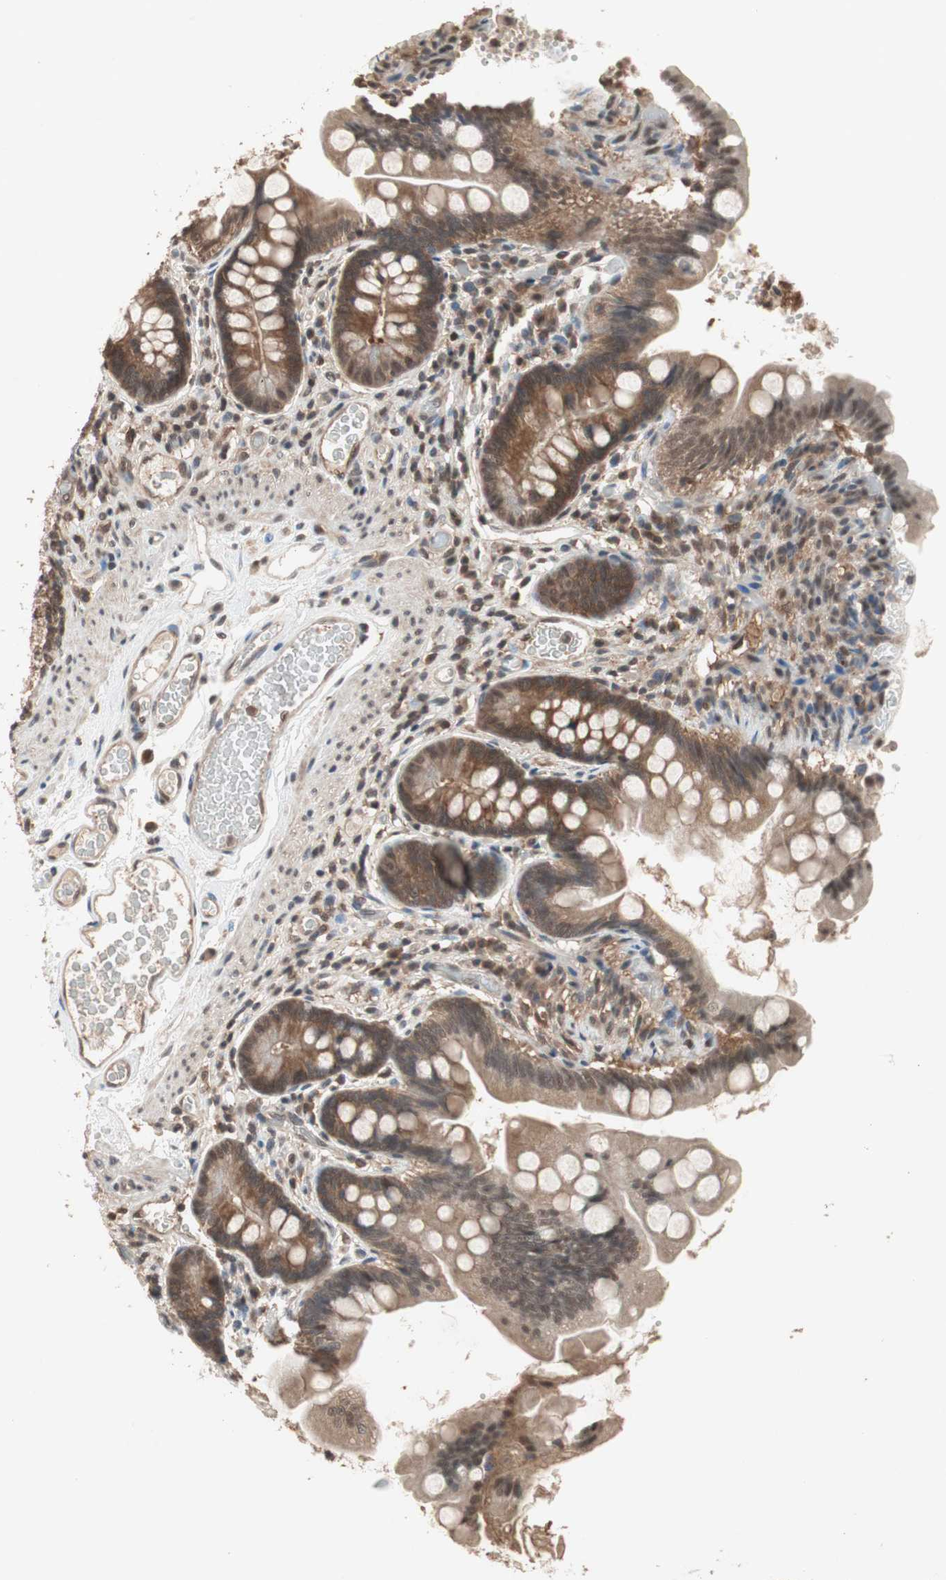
{"staining": {"intensity": "moderate", "quantity": ">75%", "location": "cytoplasmic/membranous,nuclear"}, "tissue": "small intestine", "cell_type": "Glandular cells", "image_type": "normal", "snomed": [{"axis": "morphology", "description": "Normal tissue, NOS"}, {"axis": "topography", "description": "Small intestine"}], "caption": "There is medium levels of moderate cytoplasmic/membranous,nuclear staining in glandular cells of normal small intestine, as demonstrated by immunohistochemical staining (brown color).", "gene": "GART", "patient": {"sex": "female", "age": 56}}